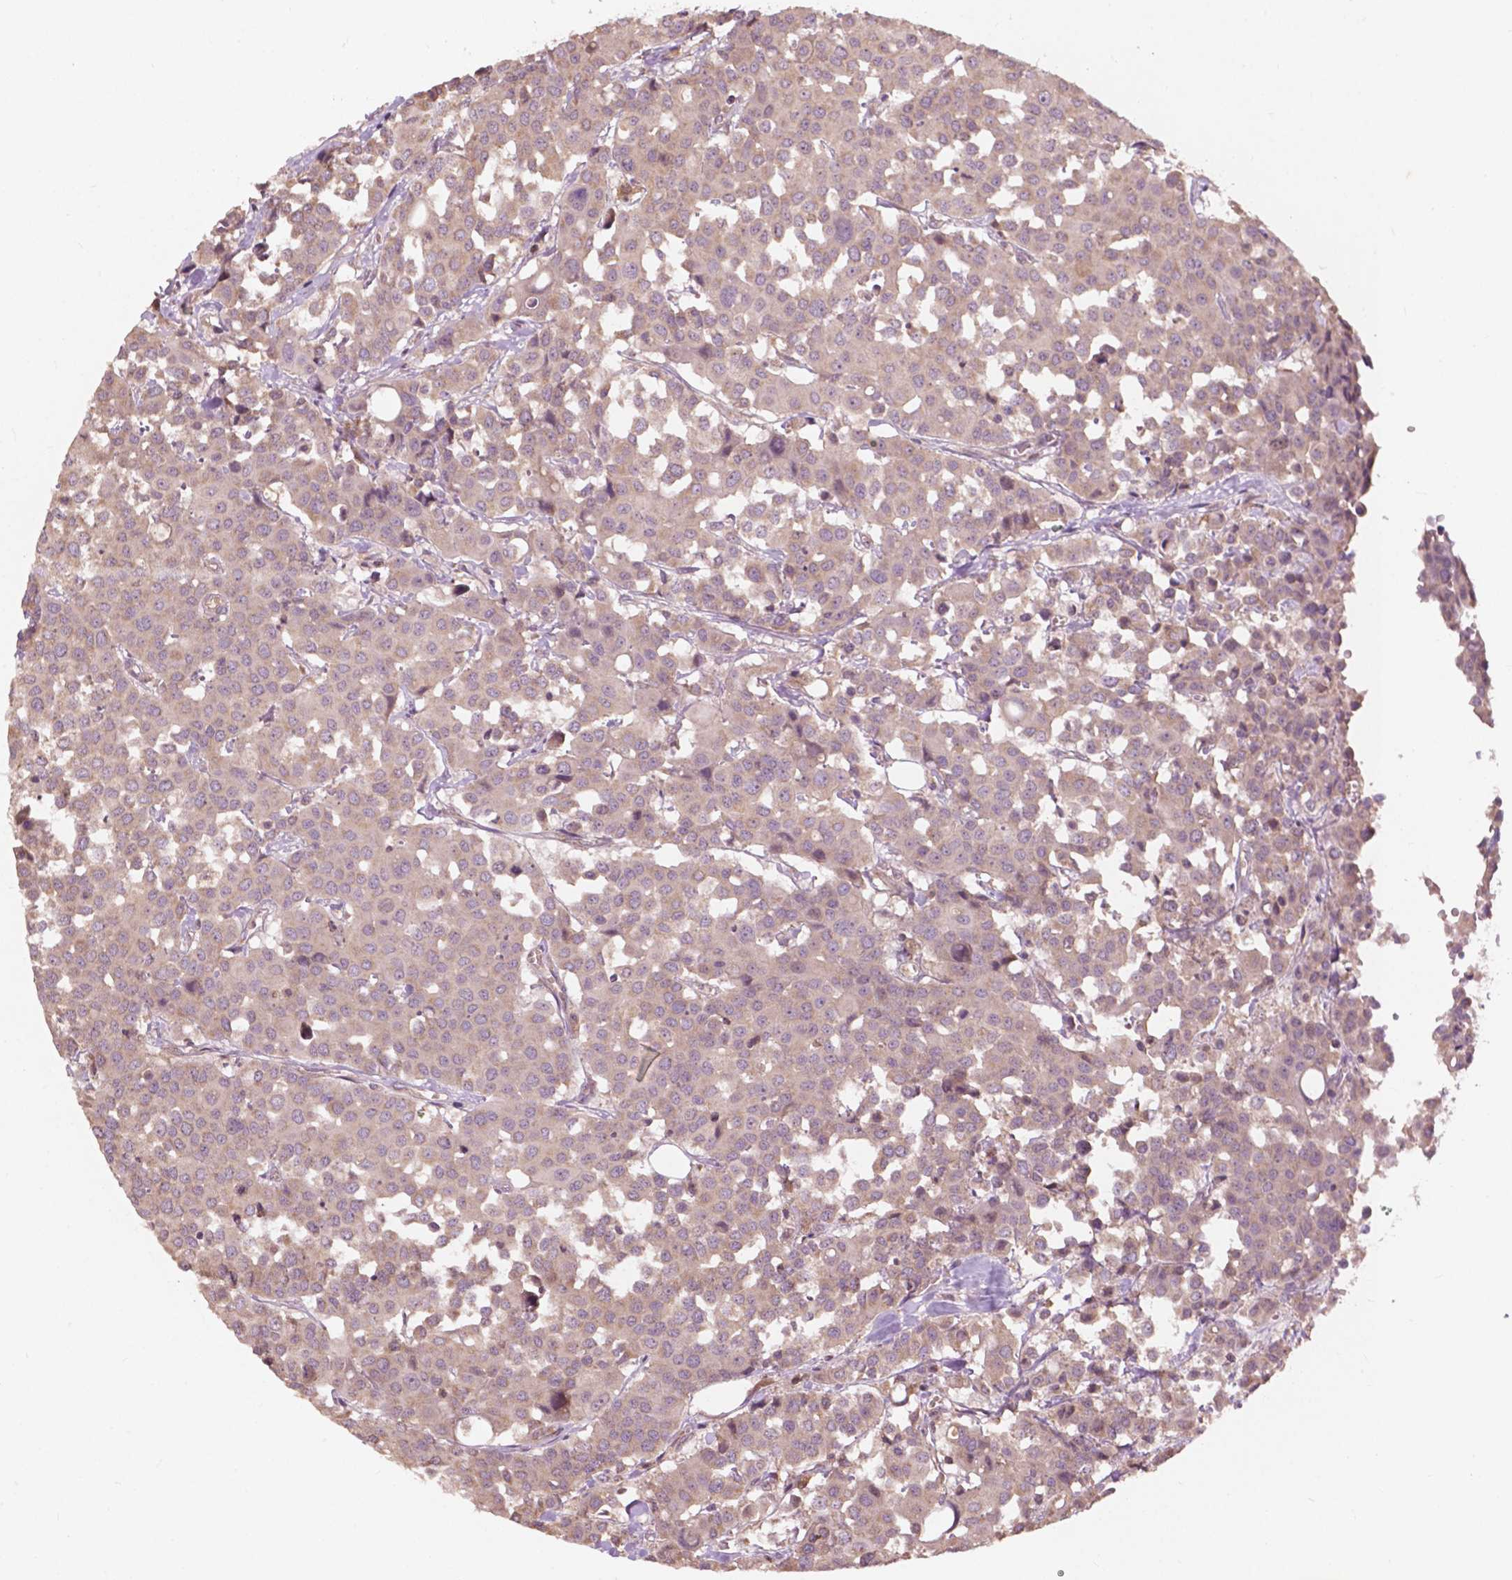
{"staining": {"intensity": "weak", "quantity": "25%-75%", "location": "cytoplasmic/membranous"}, "tissue": "carcinoid", "cell_type": "Tumor cells", "image_type": "cancer", "snomed": [{"axis": "morphology", "description": "Carcinoid, malignant, NOS"}, {"axis": "topography", "description": "Colon"}], "caption": "Weak cytoplasmic/membranous positivity for a protein is present in approximately 25%-75% of tumor cells of carcinoid using immunohistochemistry.", "gene": "CDC42BPA", "patient": {"sex": "male", "age": 81}}